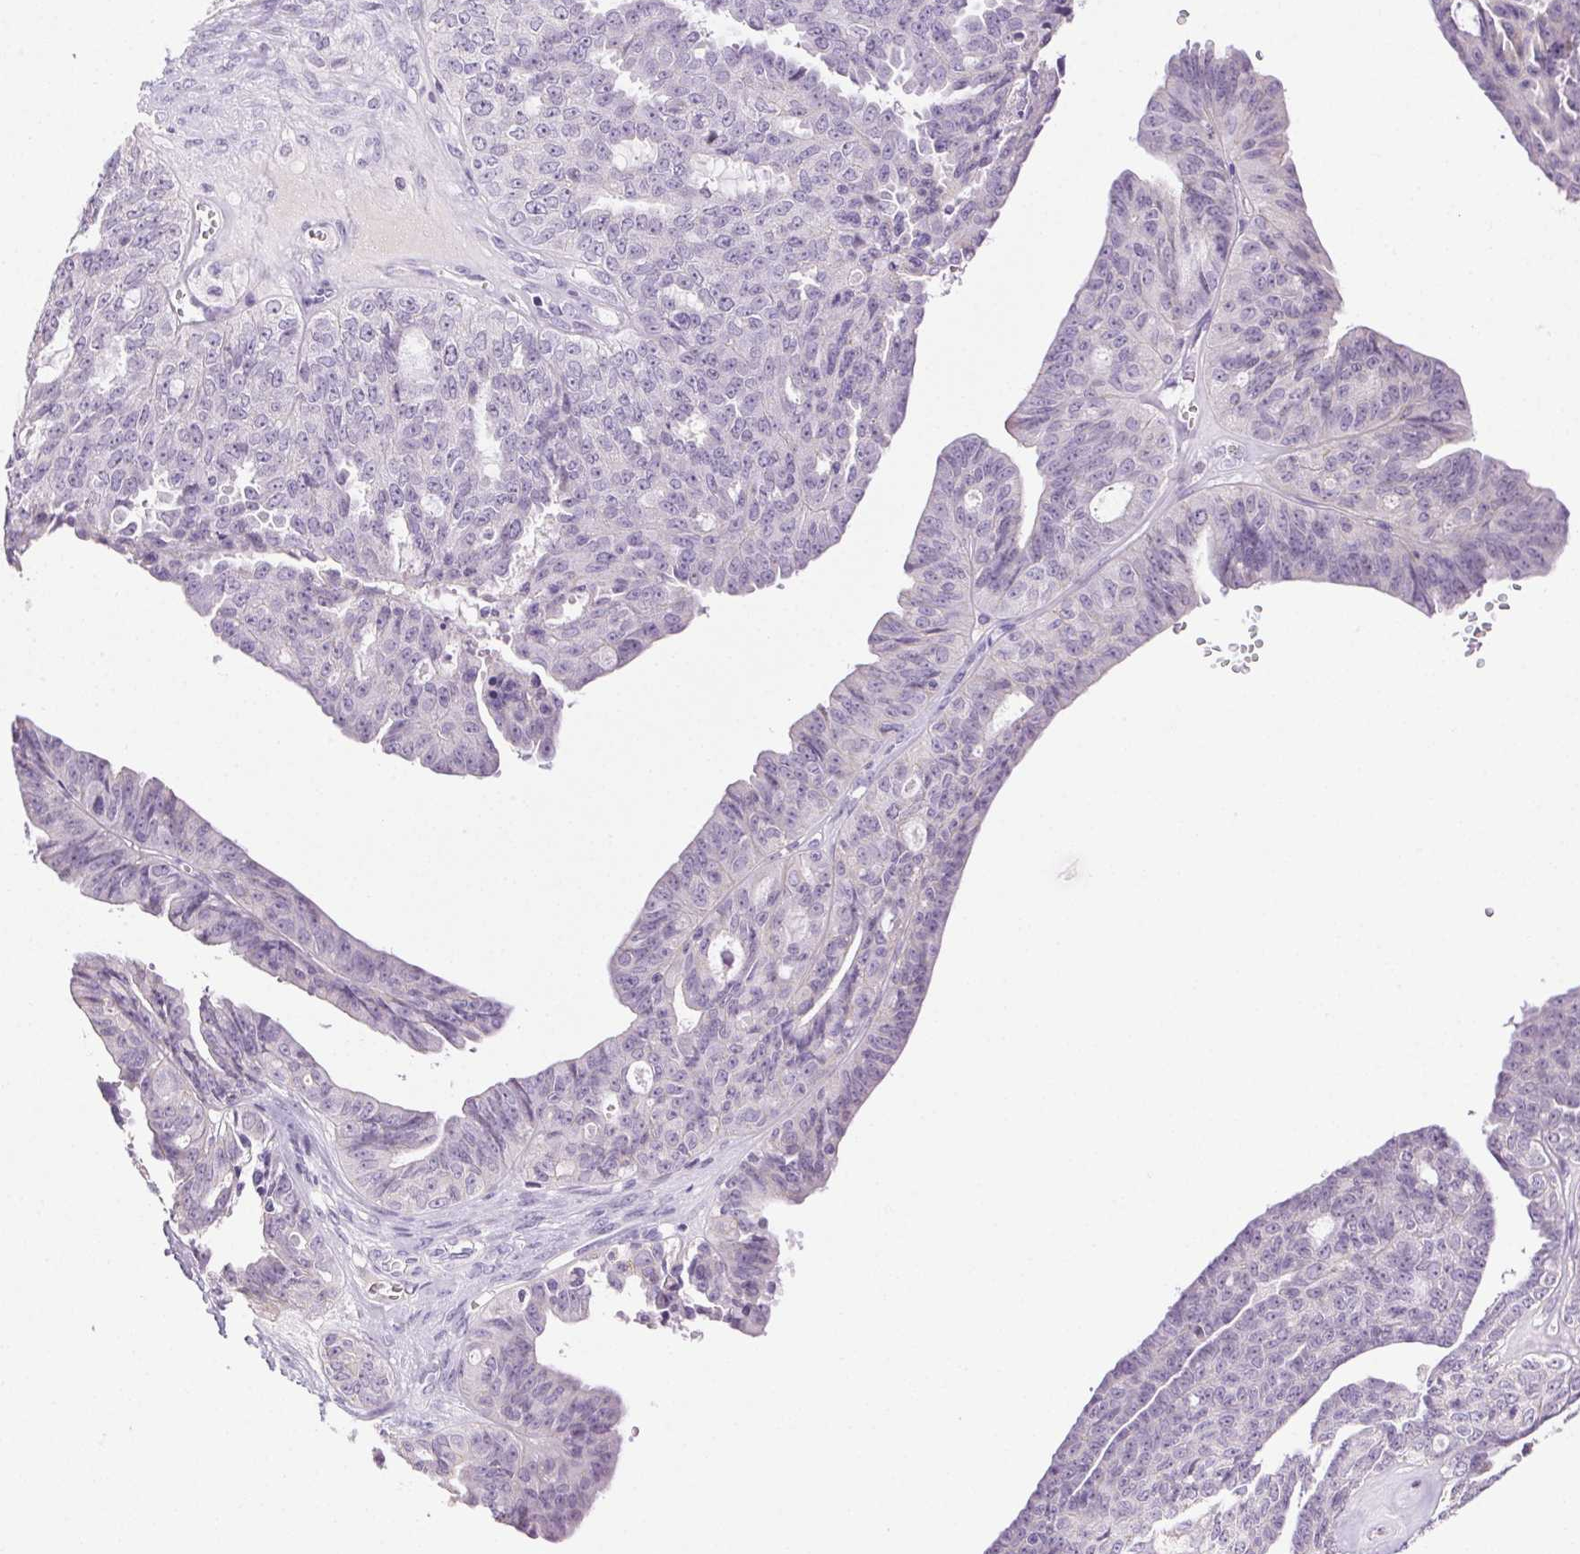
{"staining": {"intensity": "negative", "quantity": "none", "location": "none"}, "tissue": "ovarian cancer", "cell_type": "Tumor cells", "image_type": "cancer", "snomed": [{"axis": "morphology", "description": "Cystadenocarcinoma, serous, NOS"}, {"axis": "topography", "description": "Ovary"}], "caption": "Immunohistochemistry photomicrograph of neoplastic tissue: ovarian cancer stained with DAB (3,3'-diaminobenzidine) demonstrates no significant protein expression in tumor cells.", "gene": "CLDN10", "patient": {"sex": "female", "age": 71}}